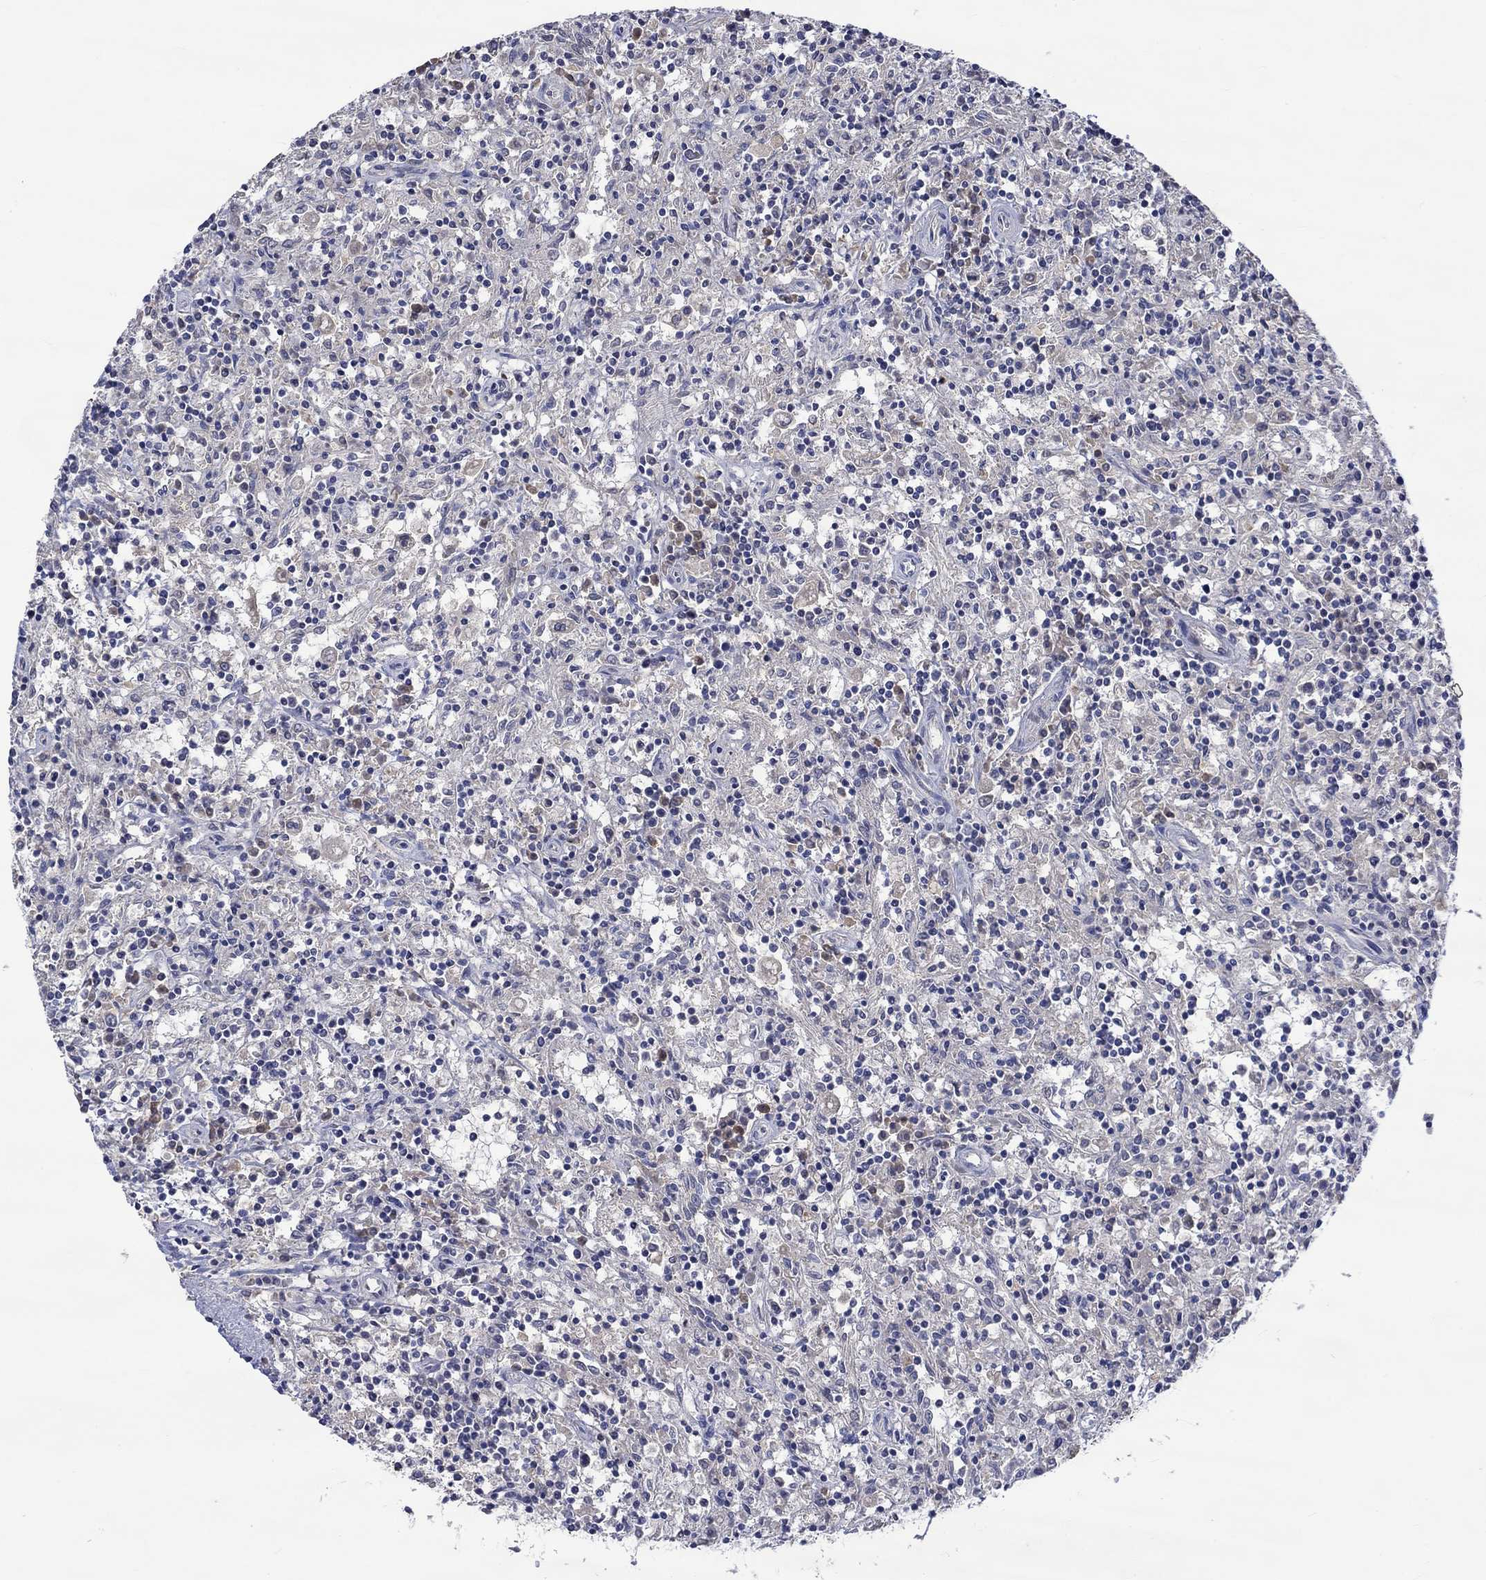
{"staining": {"intensity": "negative", "quantity": "none", "location": "none"}, "tissue": "lymphoma", "cell_type": "Tumor cells", "image_type": "cancer", "snomed": [{"axis": "morphology", "description": "Malignant lymphoma, non-Hodgkin's type, Low grade"}, {"axis": "topography", "description": "Spleen"}], "caption": "Immunohistochemical staining of lymphoma exhibits no significant expression in tumor cells. (Brightfield microscopy of DAB (3,3'-diaminobenzidine) immunohistochemistry at high magnification).", "gene": "DDX3Y", "patient": {"sex": "male", "age": 62}}